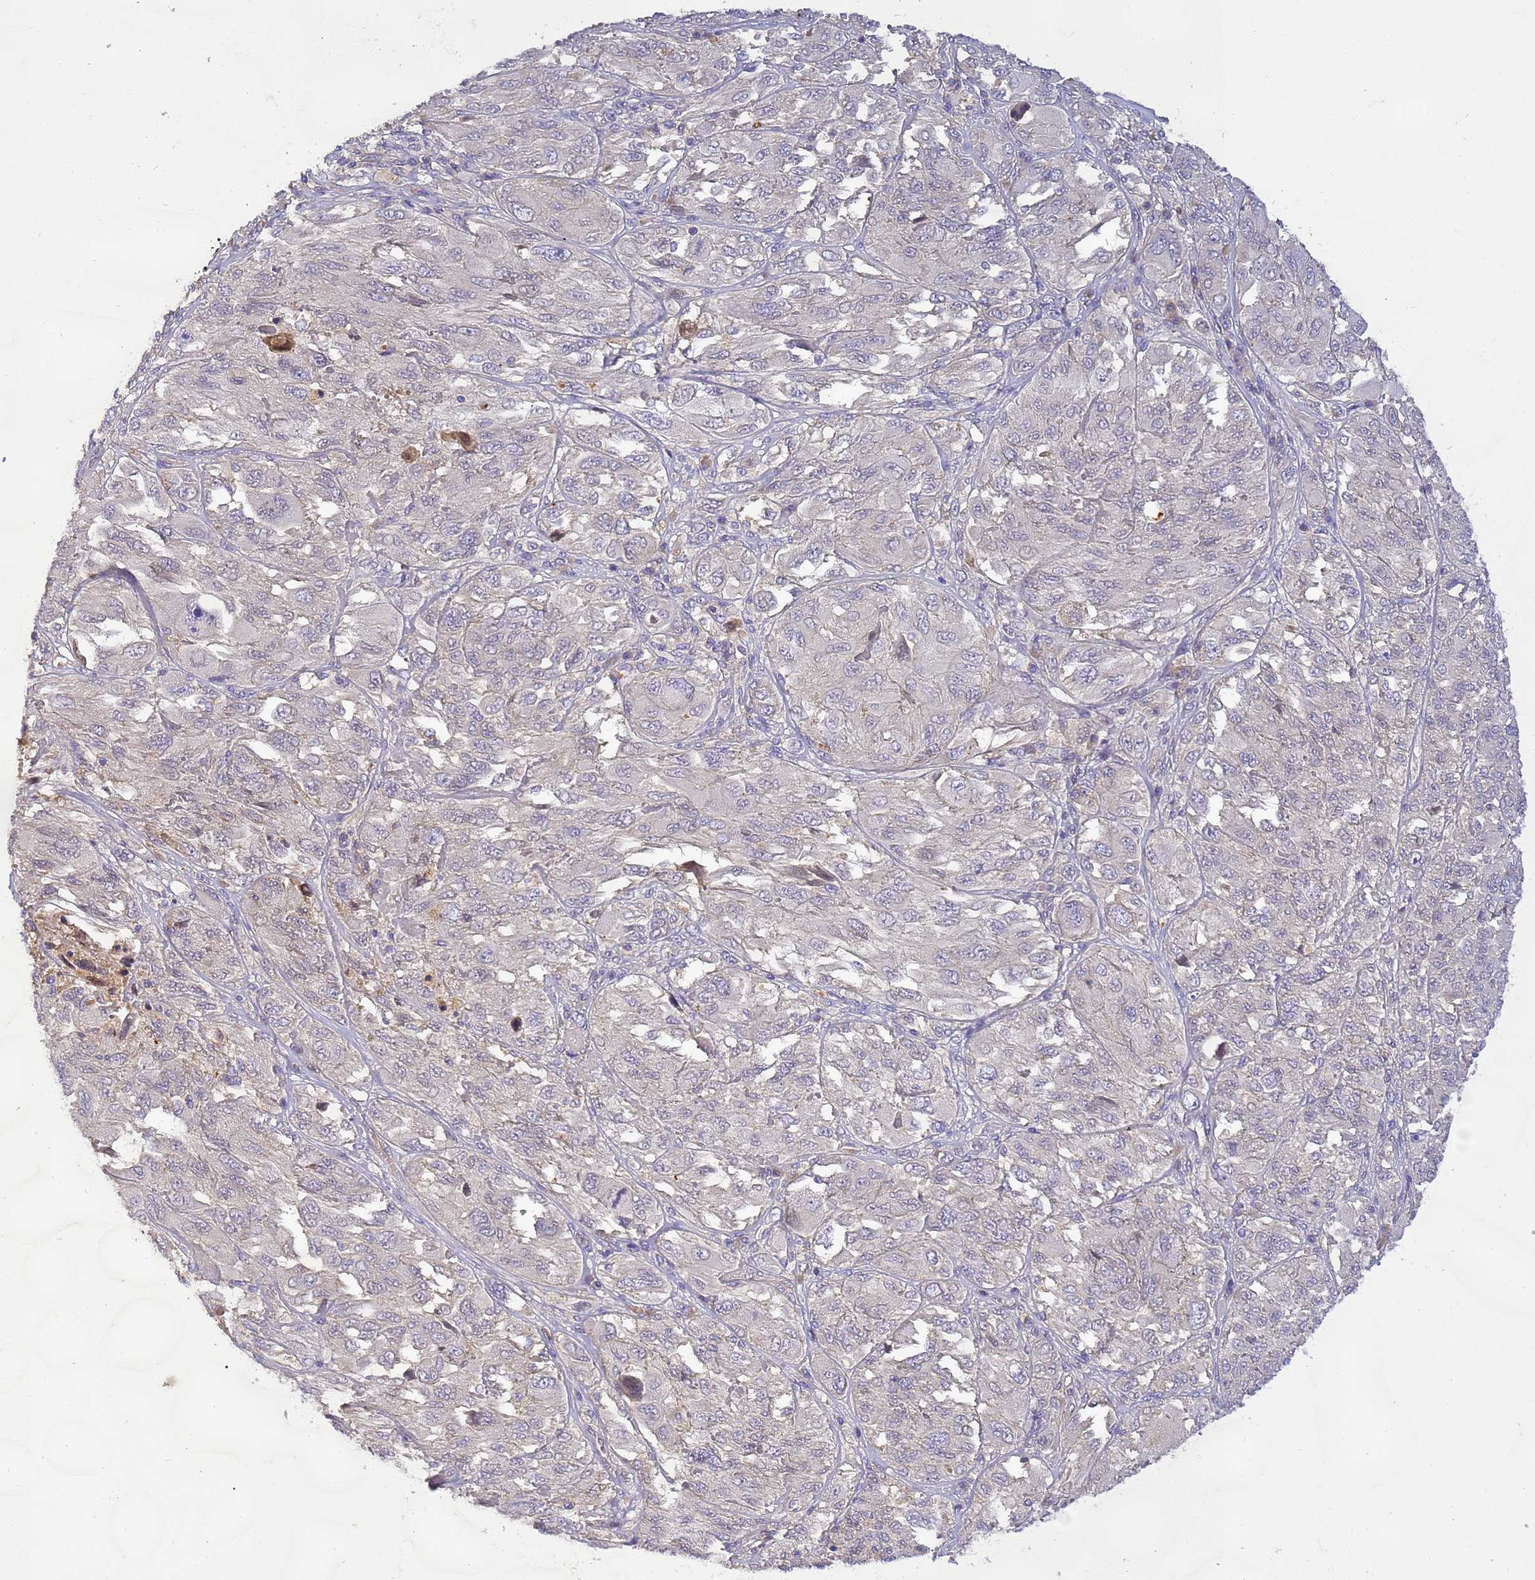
{"staining": {"intensity": "negative", "quantity": "none", "location": "none"}, "tissue": "melanoma", "cell_type": "Tumor cells", "image_type": "cancer", "snomed": [{"axis": "morphology", "description": "Malignant melanoma, NOS"}, {"axis": "topography", "description": "Skin"}], "caption": "A micrograph of melanoma stained for a protein displays no brown staining in tumor cells.", "gene": "TBCD", "patient": {"sex": "female", "age": 91}}